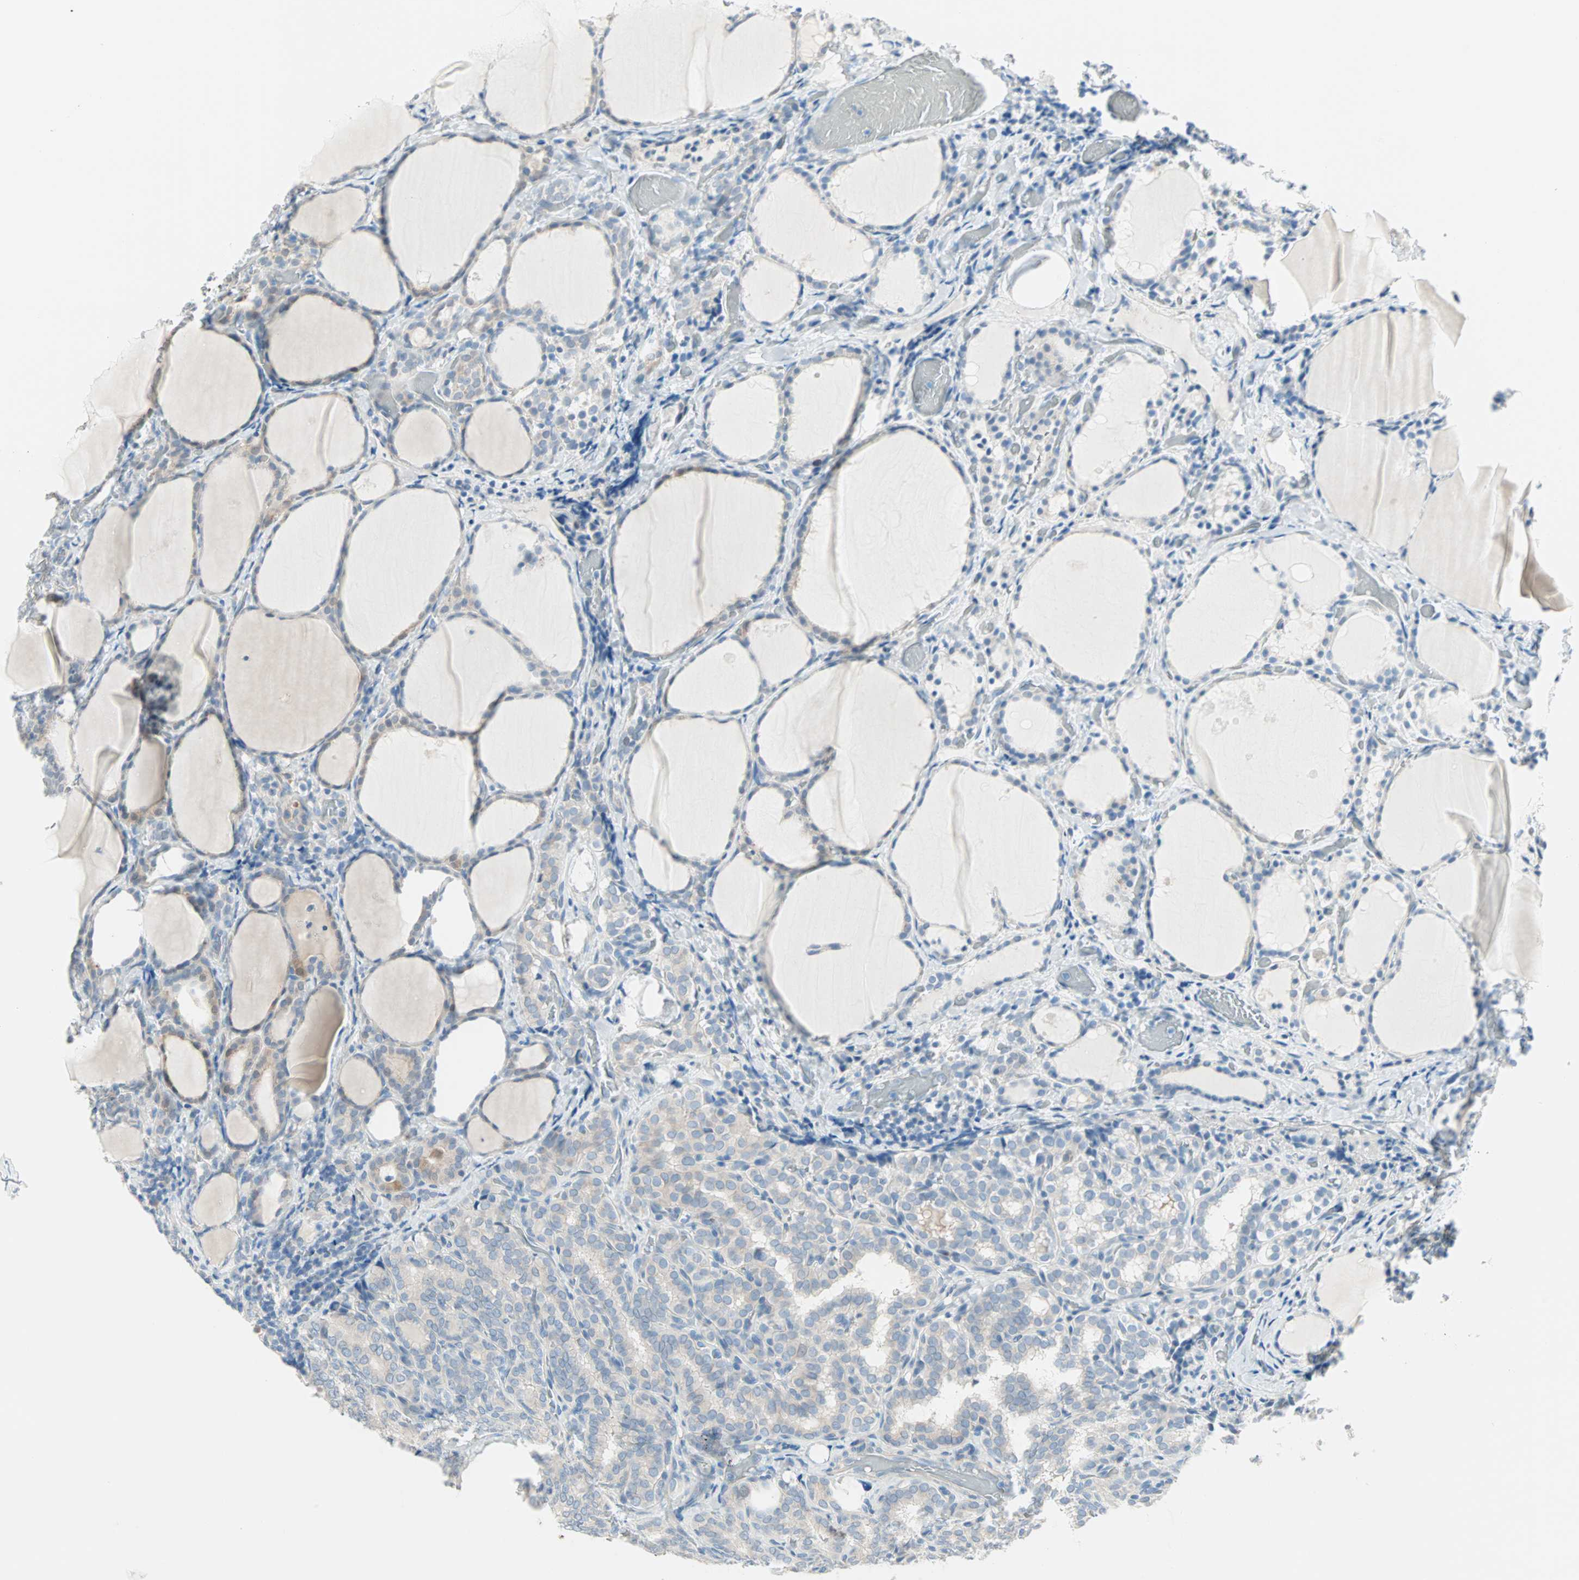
{"staining": {"intensity": "negative", "quantity": "none", "location": "none"}, "tissue": "thyroid cancer", "cell_type": "Tumor cells", "image_type": "cancer", "snomed": [{"axis": "morphology", "description": "Normal tissue, NOS"}, {"axis": "morphology", "description": "Papillary adenocarcinoma, NOS"}, {"axis": "topography", "description": "Thyroid gland"}], "caption": "Tumor cells show no significant expression in thyroid cancer.", "gene": "SULT1C2", "patient": {"sex": "female", "age": 30}}